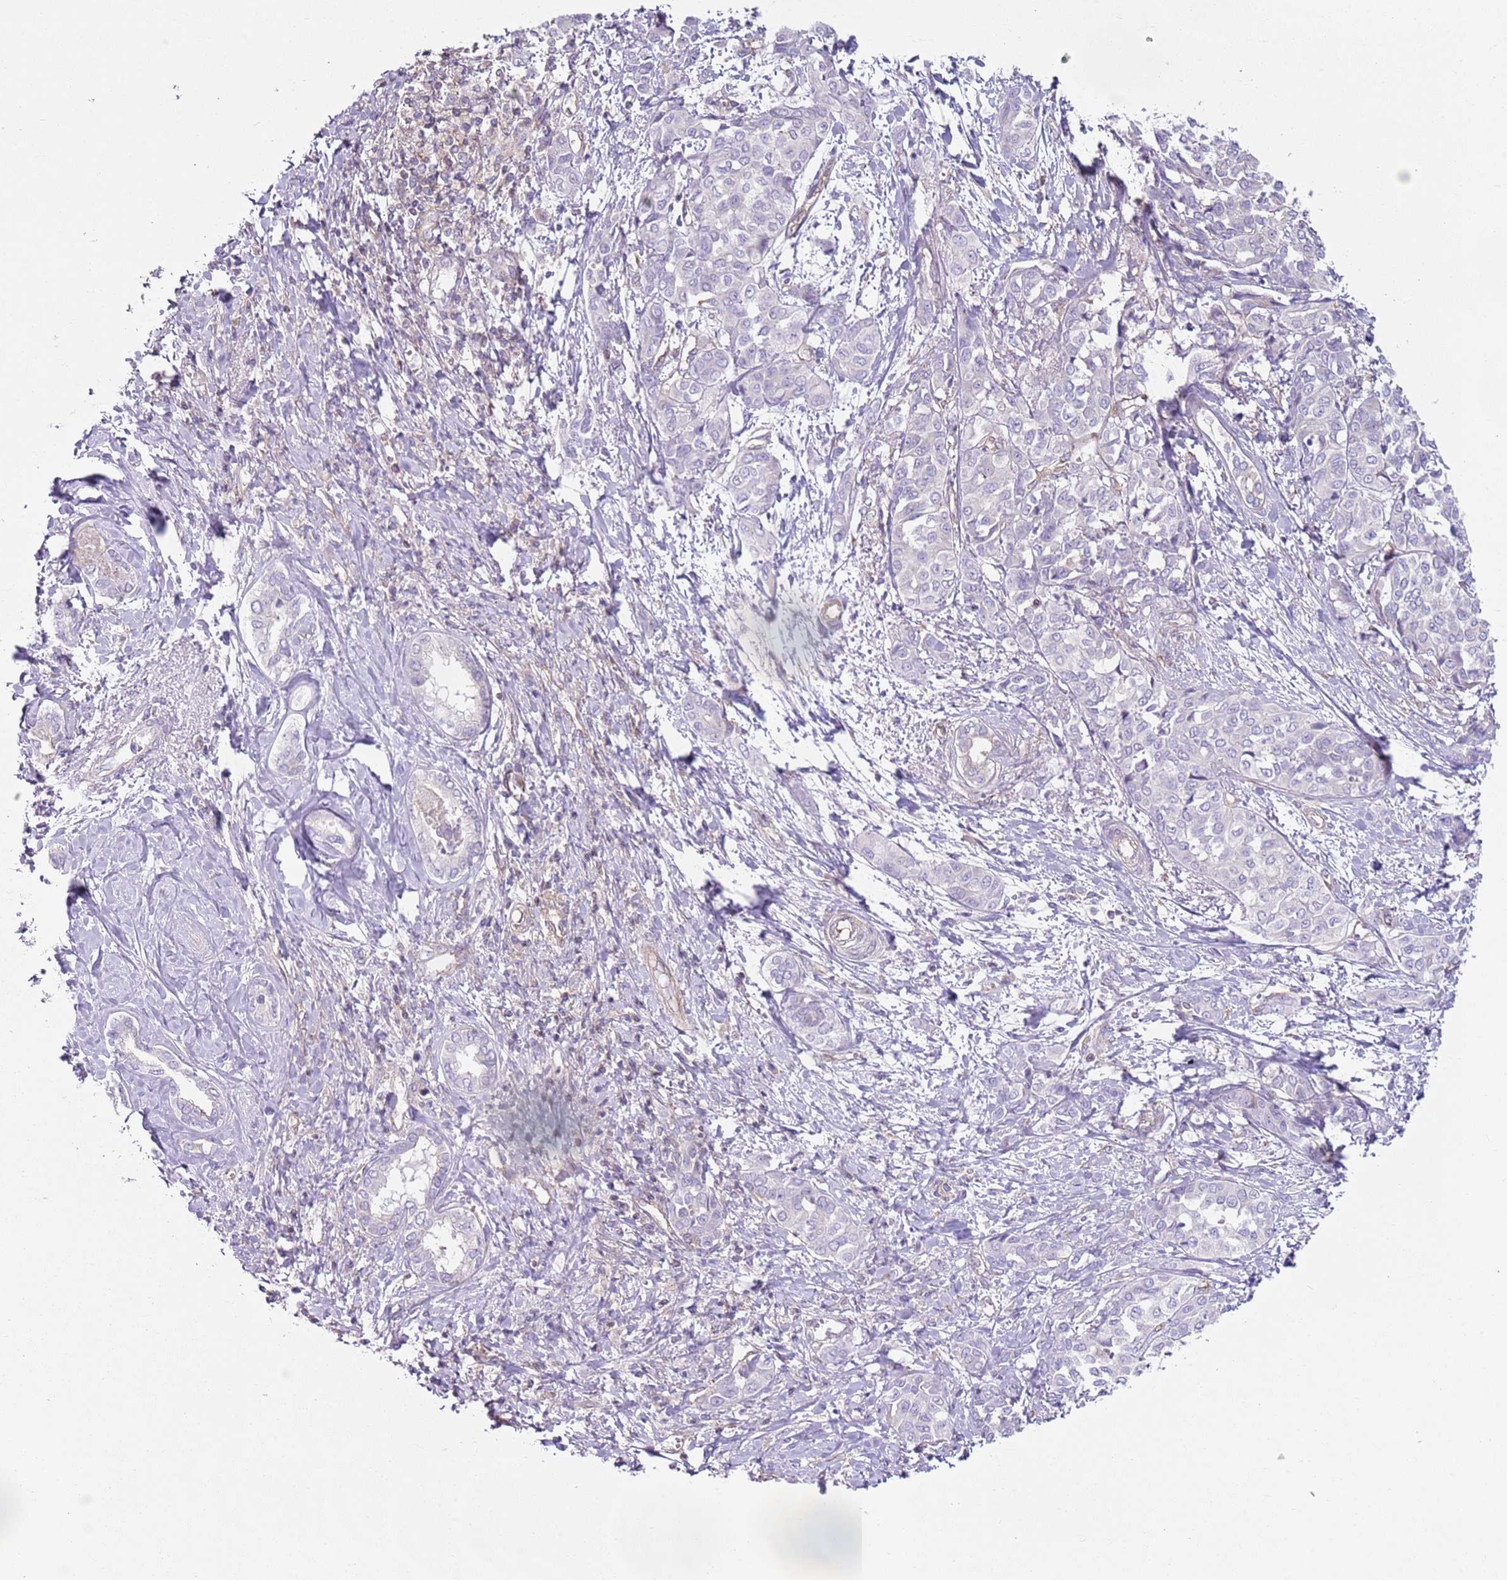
{"staining": {"intensity": "negative", "quantity": "none", "location": "none"}, "tissue": "liver cancer", "cell_type": "Tumor cells", "image_type": "cancer", "snomed": [{"axis": "morphology", "description": "Cholangiocarcinoma"}, {"axis": "topography", "description": "Liver"}], "caption": "Immunohistochemistry photomicrograph of human liver cholangiocarcinoma stained for a protein (brown), which reveals no expression in tumor cells.", "gene": "GNAI3", "patient": {"sex": "female", "age": 77}}